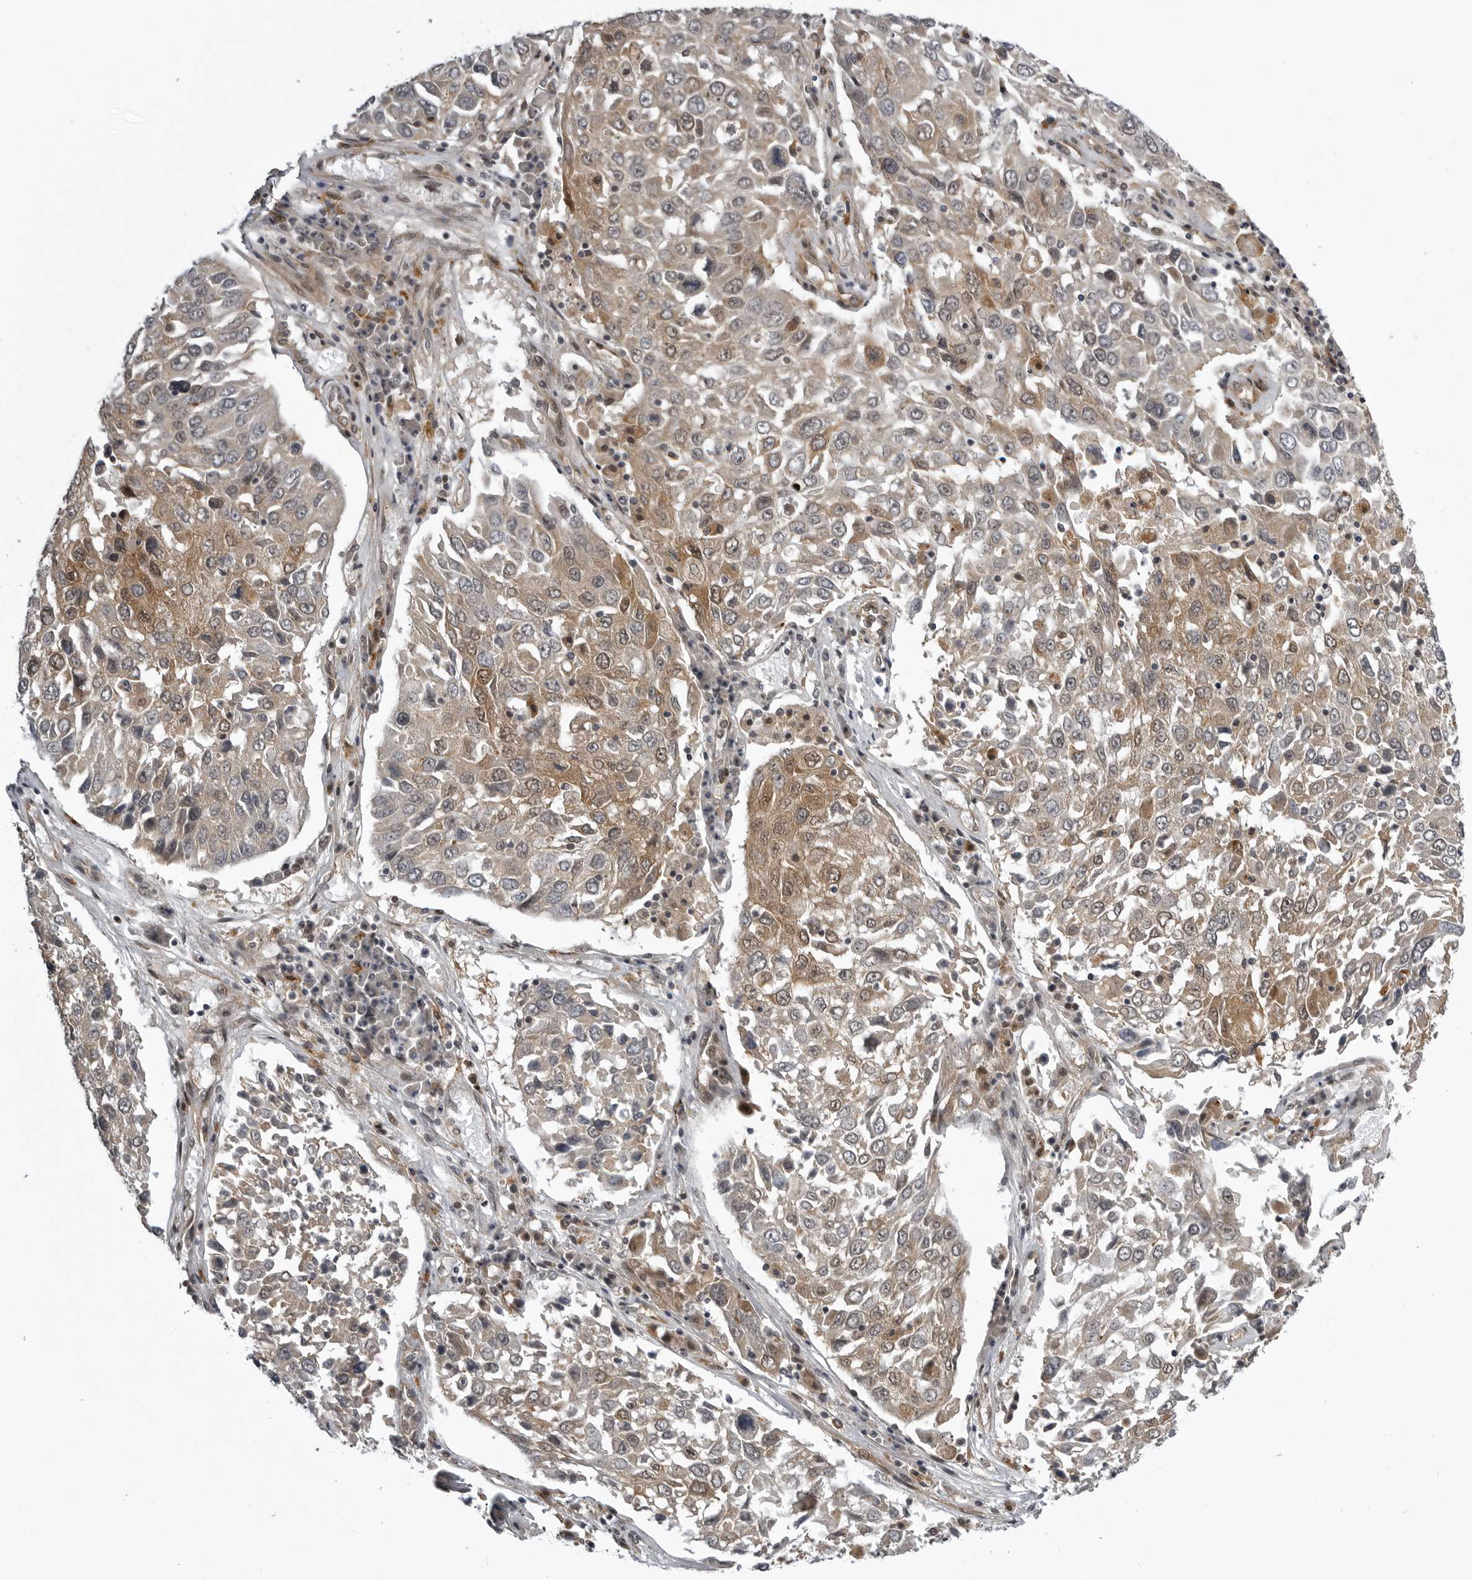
{"staining": {"intensity": "moderate", "quantity": ">75%", "location": "cytoplasmic/membranous"}, "tissue": "lung cancer", "cell_type": "Tumor cells", "image_type": "cancer", "snomed": [{"axis": "morphology", "description": "Squamous cell carcinoma, NOS"}, {"axis": "topography", "description": "Lung"}], "caption": "DAB (3,3'-diaminobenzidine) immunohistochemical staining of squamous cell carcinoma (lung) demonstrates moderate cytoplasmic/membranous protein expression in about >75% of tumor cells.", "gene": "SNX16", "patient": {"sex": "male", "age": 65}}